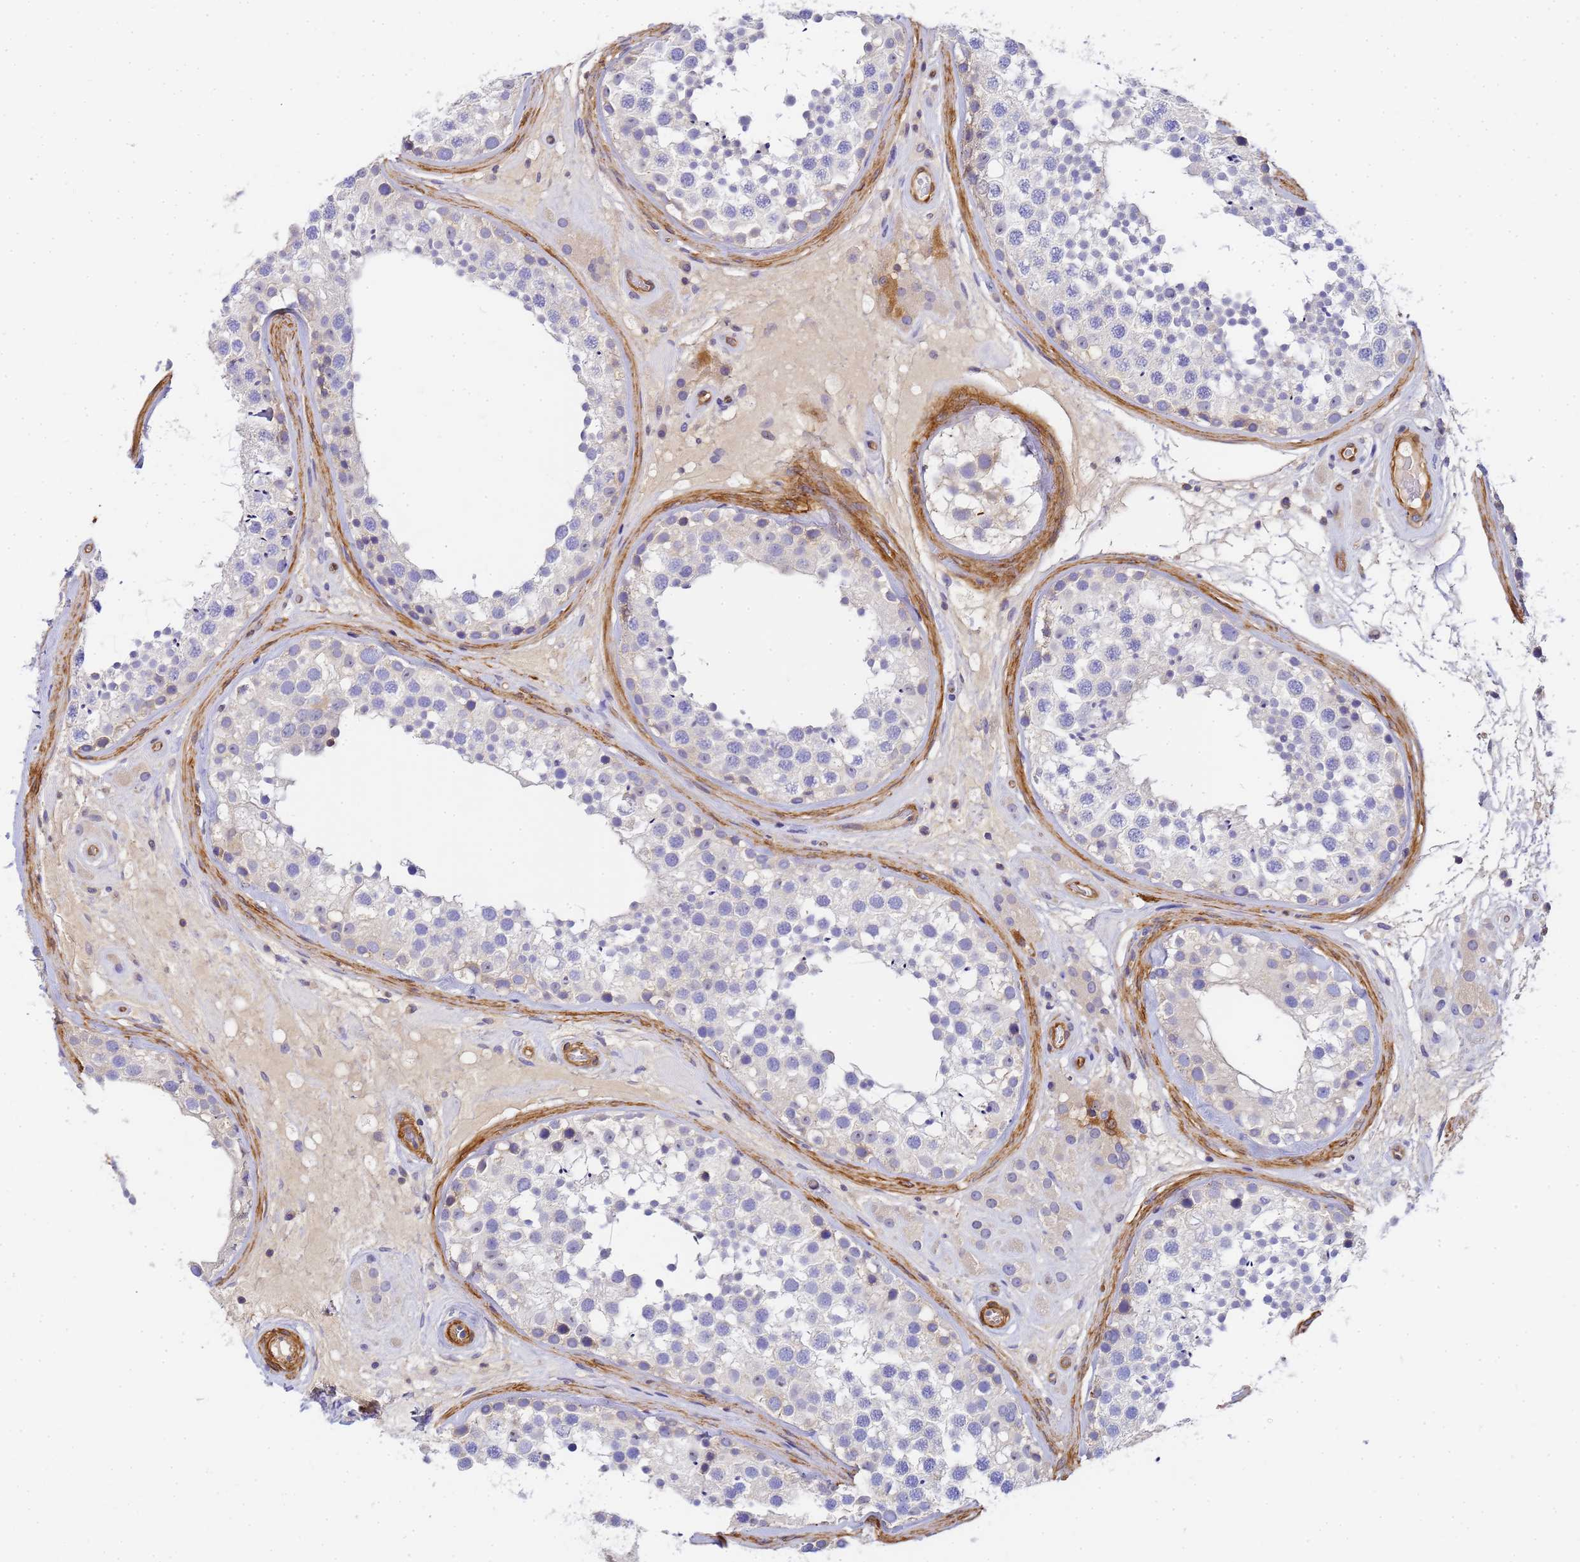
{"staining": {"intensity": "negative", "quantity": "none", "location": "none"}, "tissue": "testis", "cell_type": "Cells in seminiferous ducts", "image_type": "normal", "snomed": [{"axis": "morphology", "description": "Normal tissue, NOS"}, {"axis": "topography", "description": "Testis"}], "caption": "There is no significant staining in cells in seminiferous ducts of testis.", "gene": "MYL10", "patient": {"sex": "male", "age": 46}}